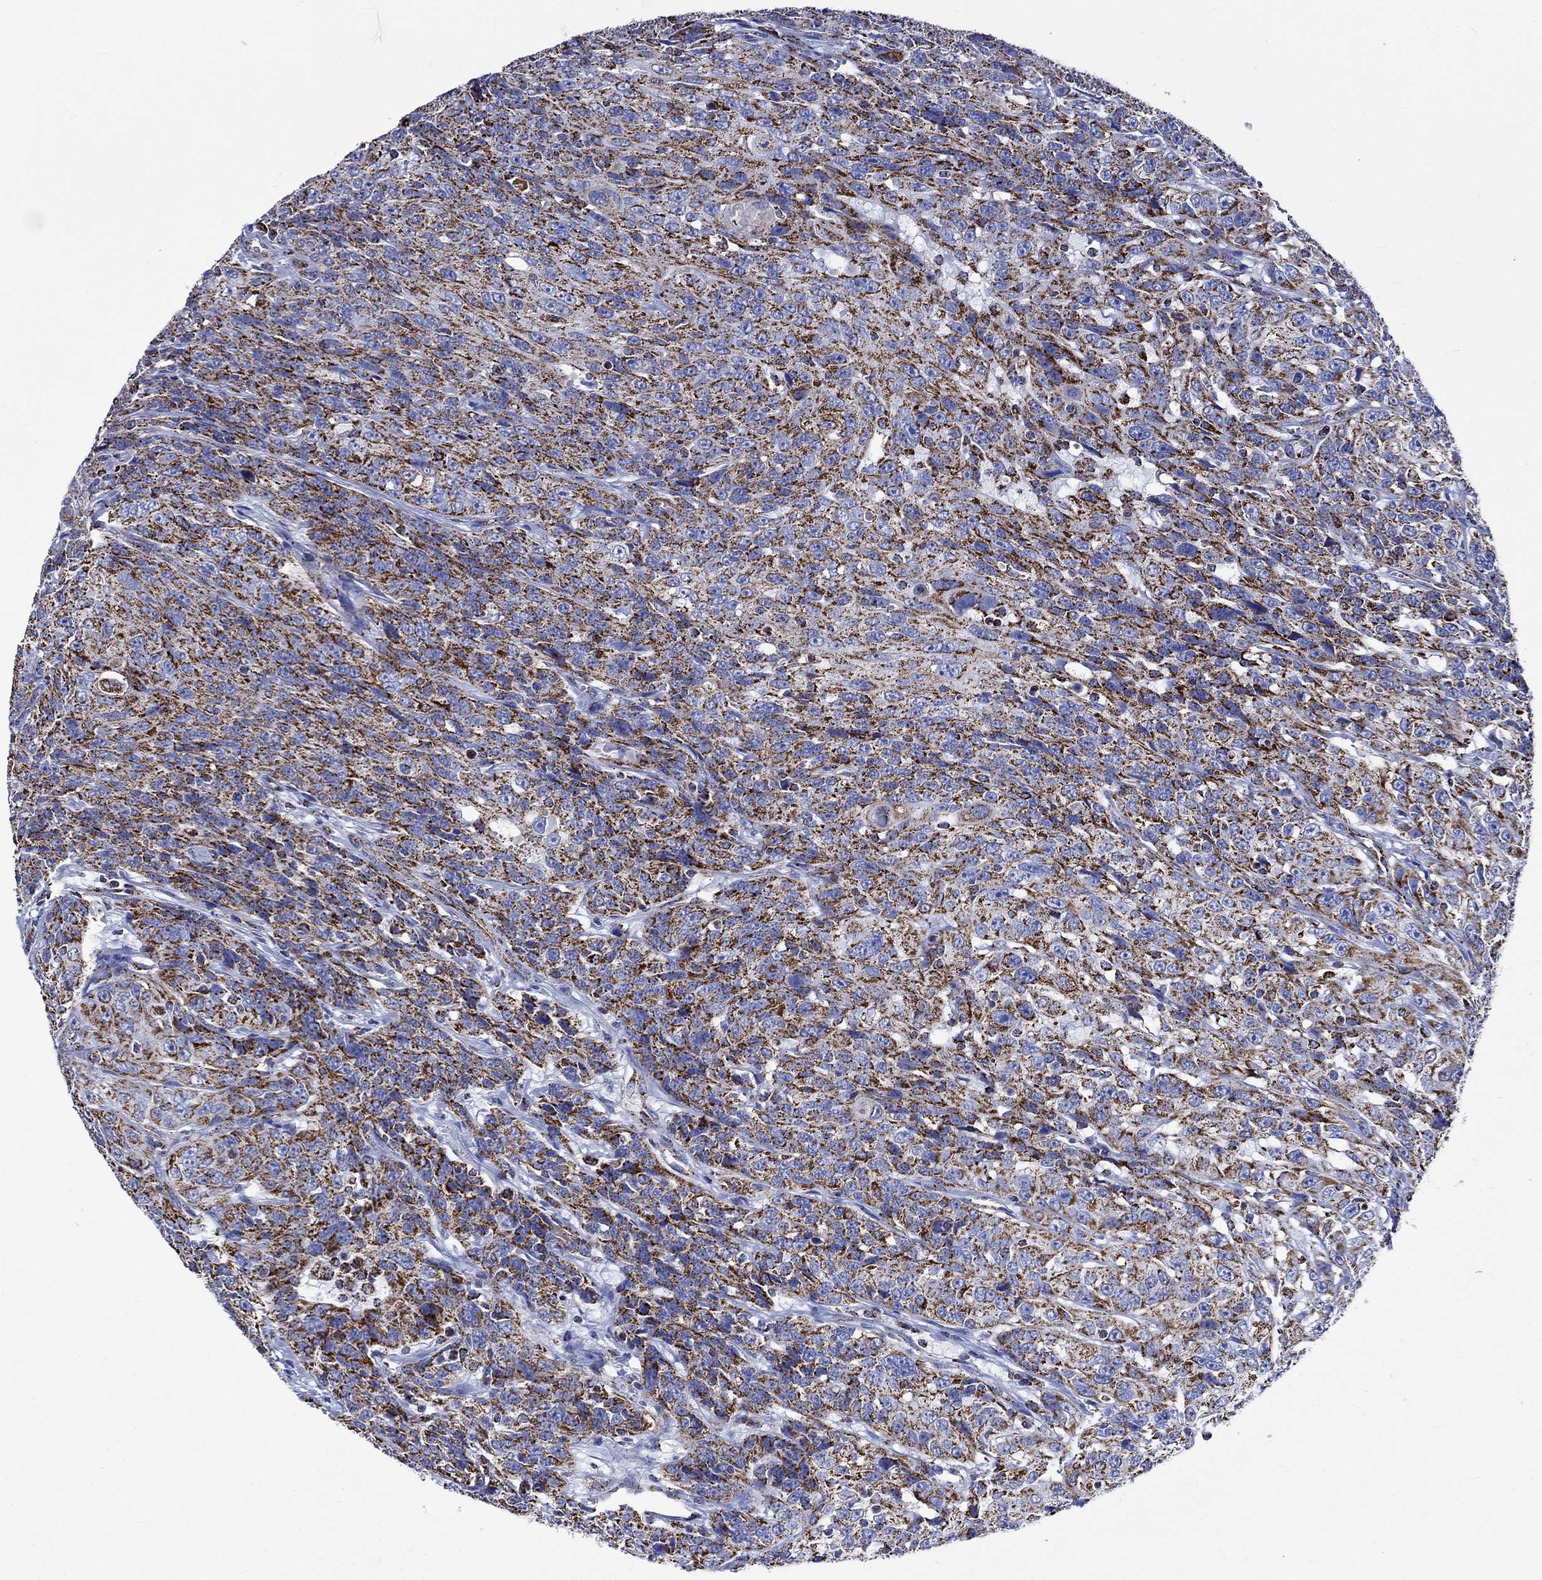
{"staining": {"intensity": "strong", "quantity": "25%-75%", "location": "cytoplasmic/membranous"}, "tissue": "urothelial cancer", "cell_type": "Tumor cells", "image_type": "cancer", "snomed": [{"axis": "morphology", "description": "Urothelial carcinoma, NOS"}, {"axis": "morphology", "description": "Urothelial carcinoma, High grade"}, {"axis": "topography", "description": "Urinary bladder"}], "caption": "Tumor cells reveal strong cytoplasmic/membranous expression in approximately 25%-75% of cells in urothelial cancer.", "gene": "RCE1", "patient": {"sex": "female", "age": 73}}